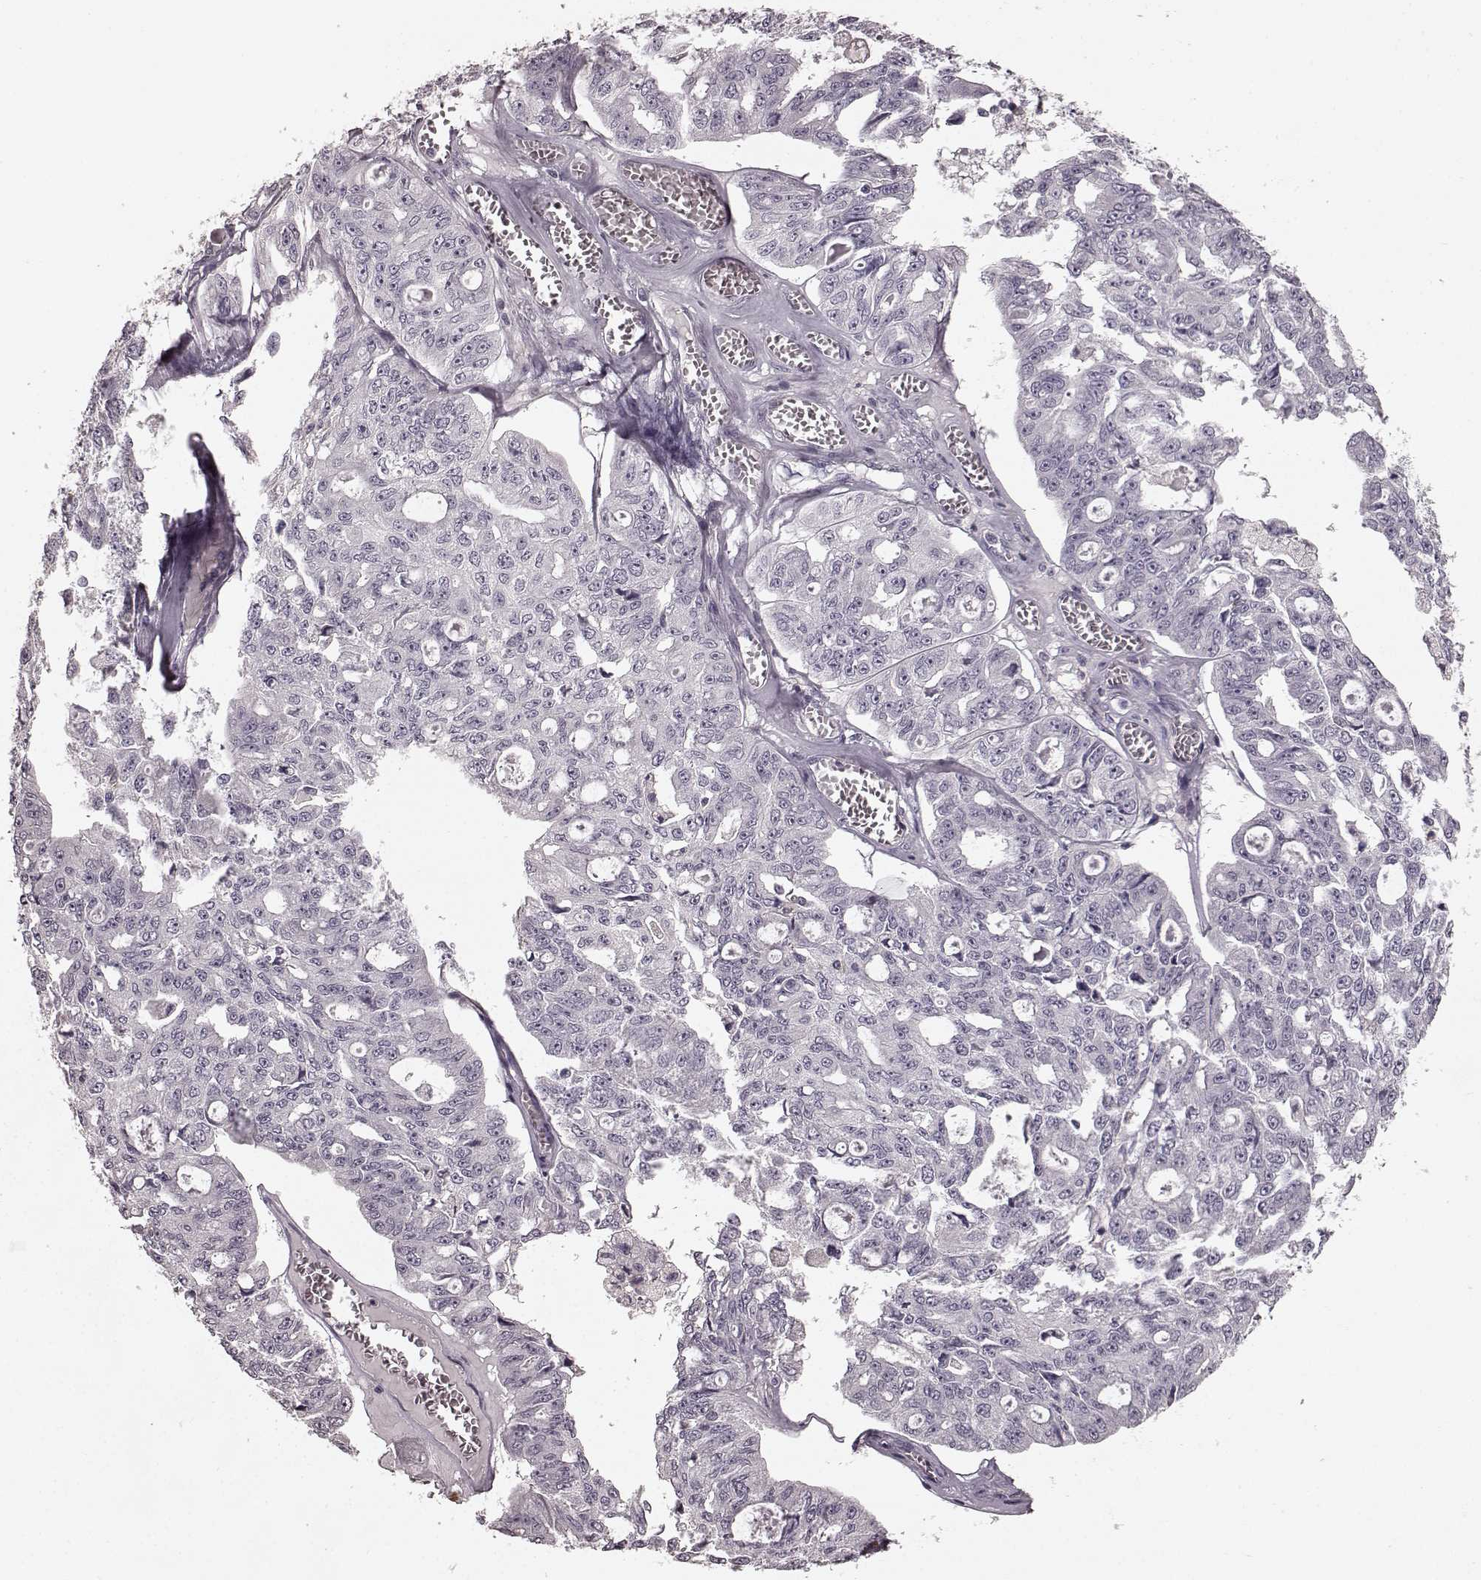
{"staining": {"intensity": "negative", "quantity": "none", "location": "none"}, "tissue": "ovarian cancer", "cell_type": "Tumor cells", "image_type": "cancer", "snomed": [{"axis": "morphology", "description": "Carcinoma, endometroid"}, {"axis": "topography", "description": "Ovary"}], "caption": "Tumor cells show no significant protein expression in endometroid carcinoma (ovarian). (DAB IHC with hematoxylin counter stain).", "gene": "CD28", "patient": {"sex": "female", "age": 65}}